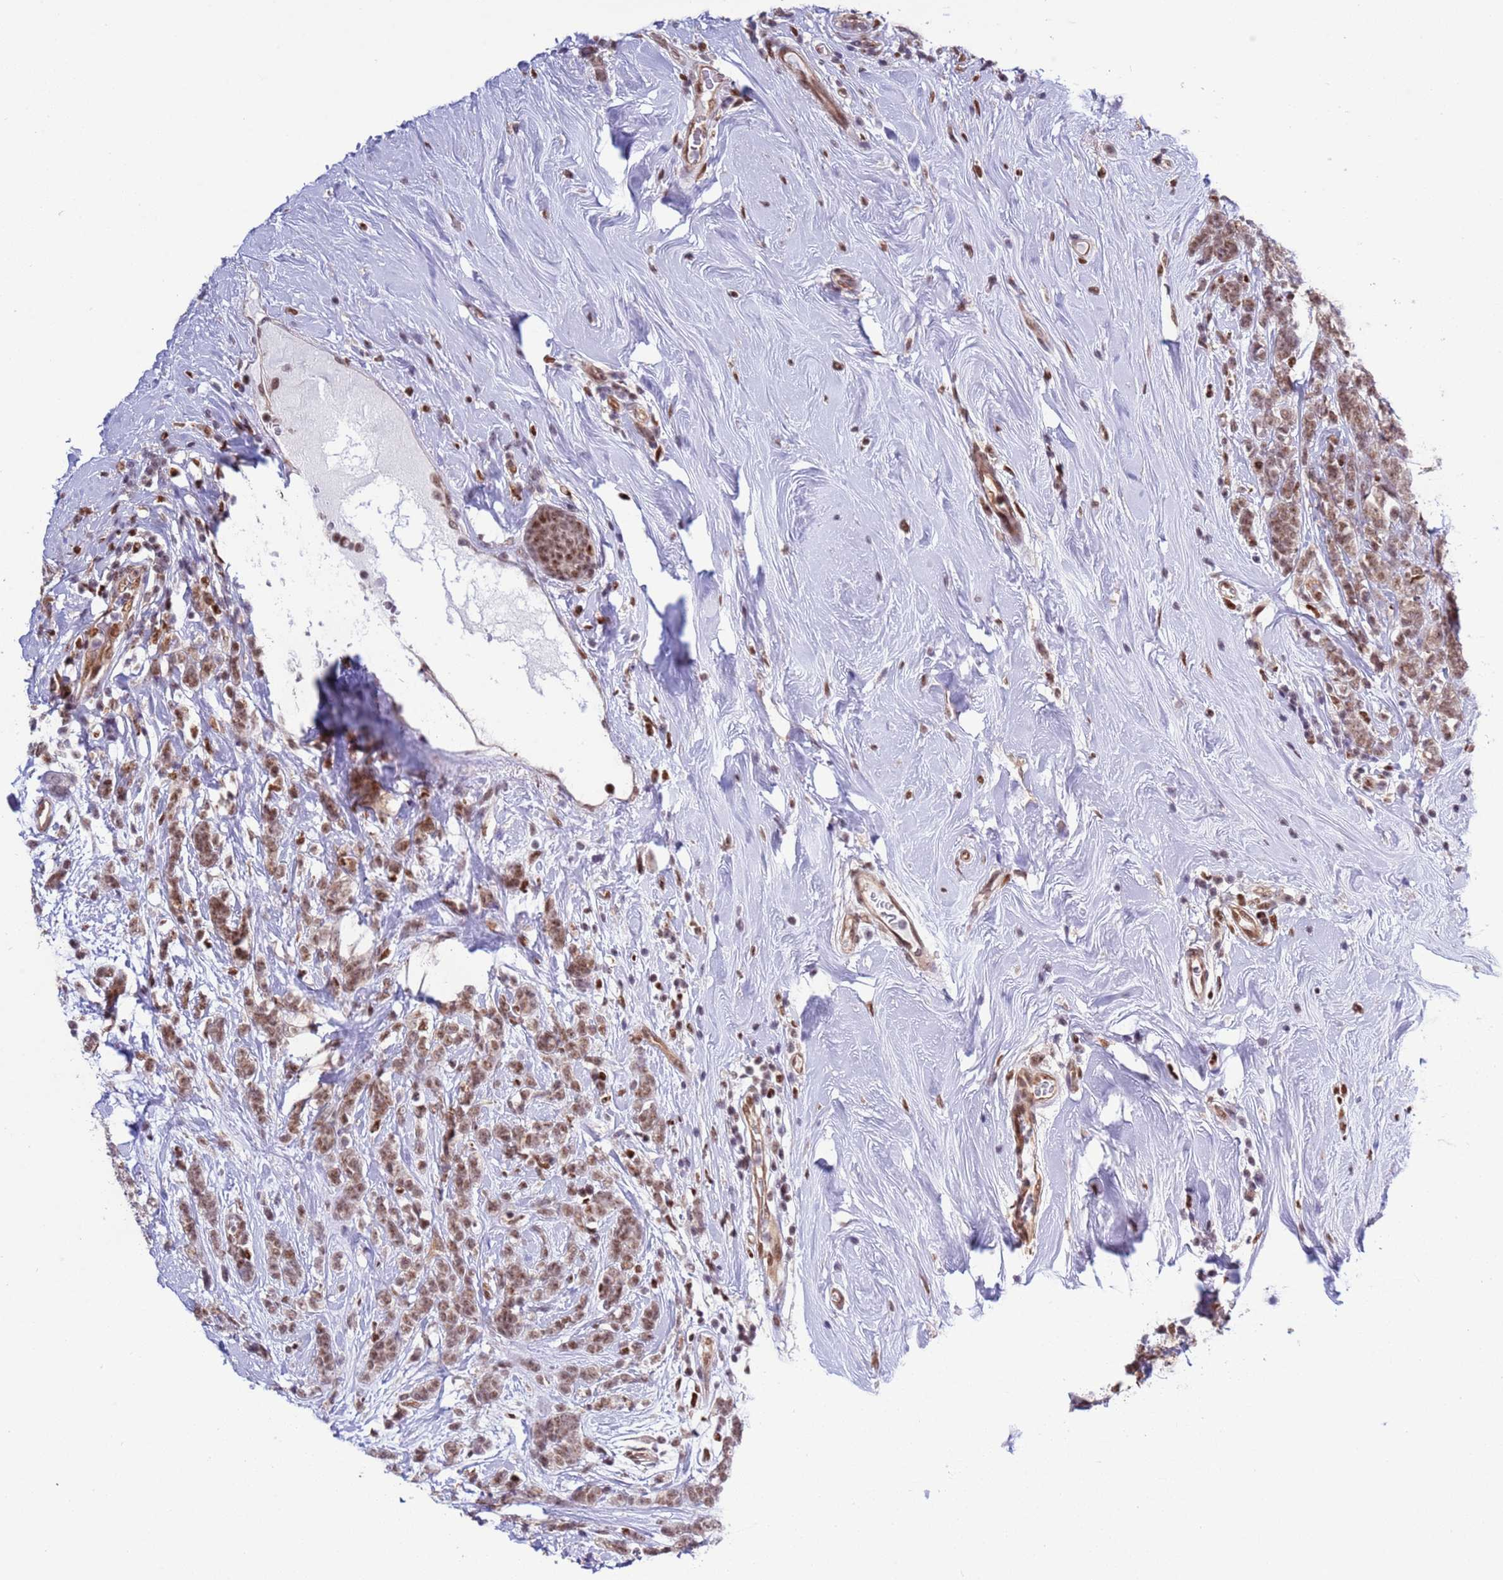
{"staining": {"intensity": "moderate", "quantity": ">75%", "location": "nuclear"}, "tissue": "breast cancer", "cell_type": "Tumor cells", "image_type": "cancer", "snomed": [{"axis": "morphology", "description": "Lobular carcinoma"}, {"axis": "topography", "description": "Breast"}], "caption": "Breast cancer (lobular carcinoma) tissue shows moderate nuclear positivity in about >75% of tumor cells", "gene": "PRPF6", "patient": {"sex": "female", "age": 58}}